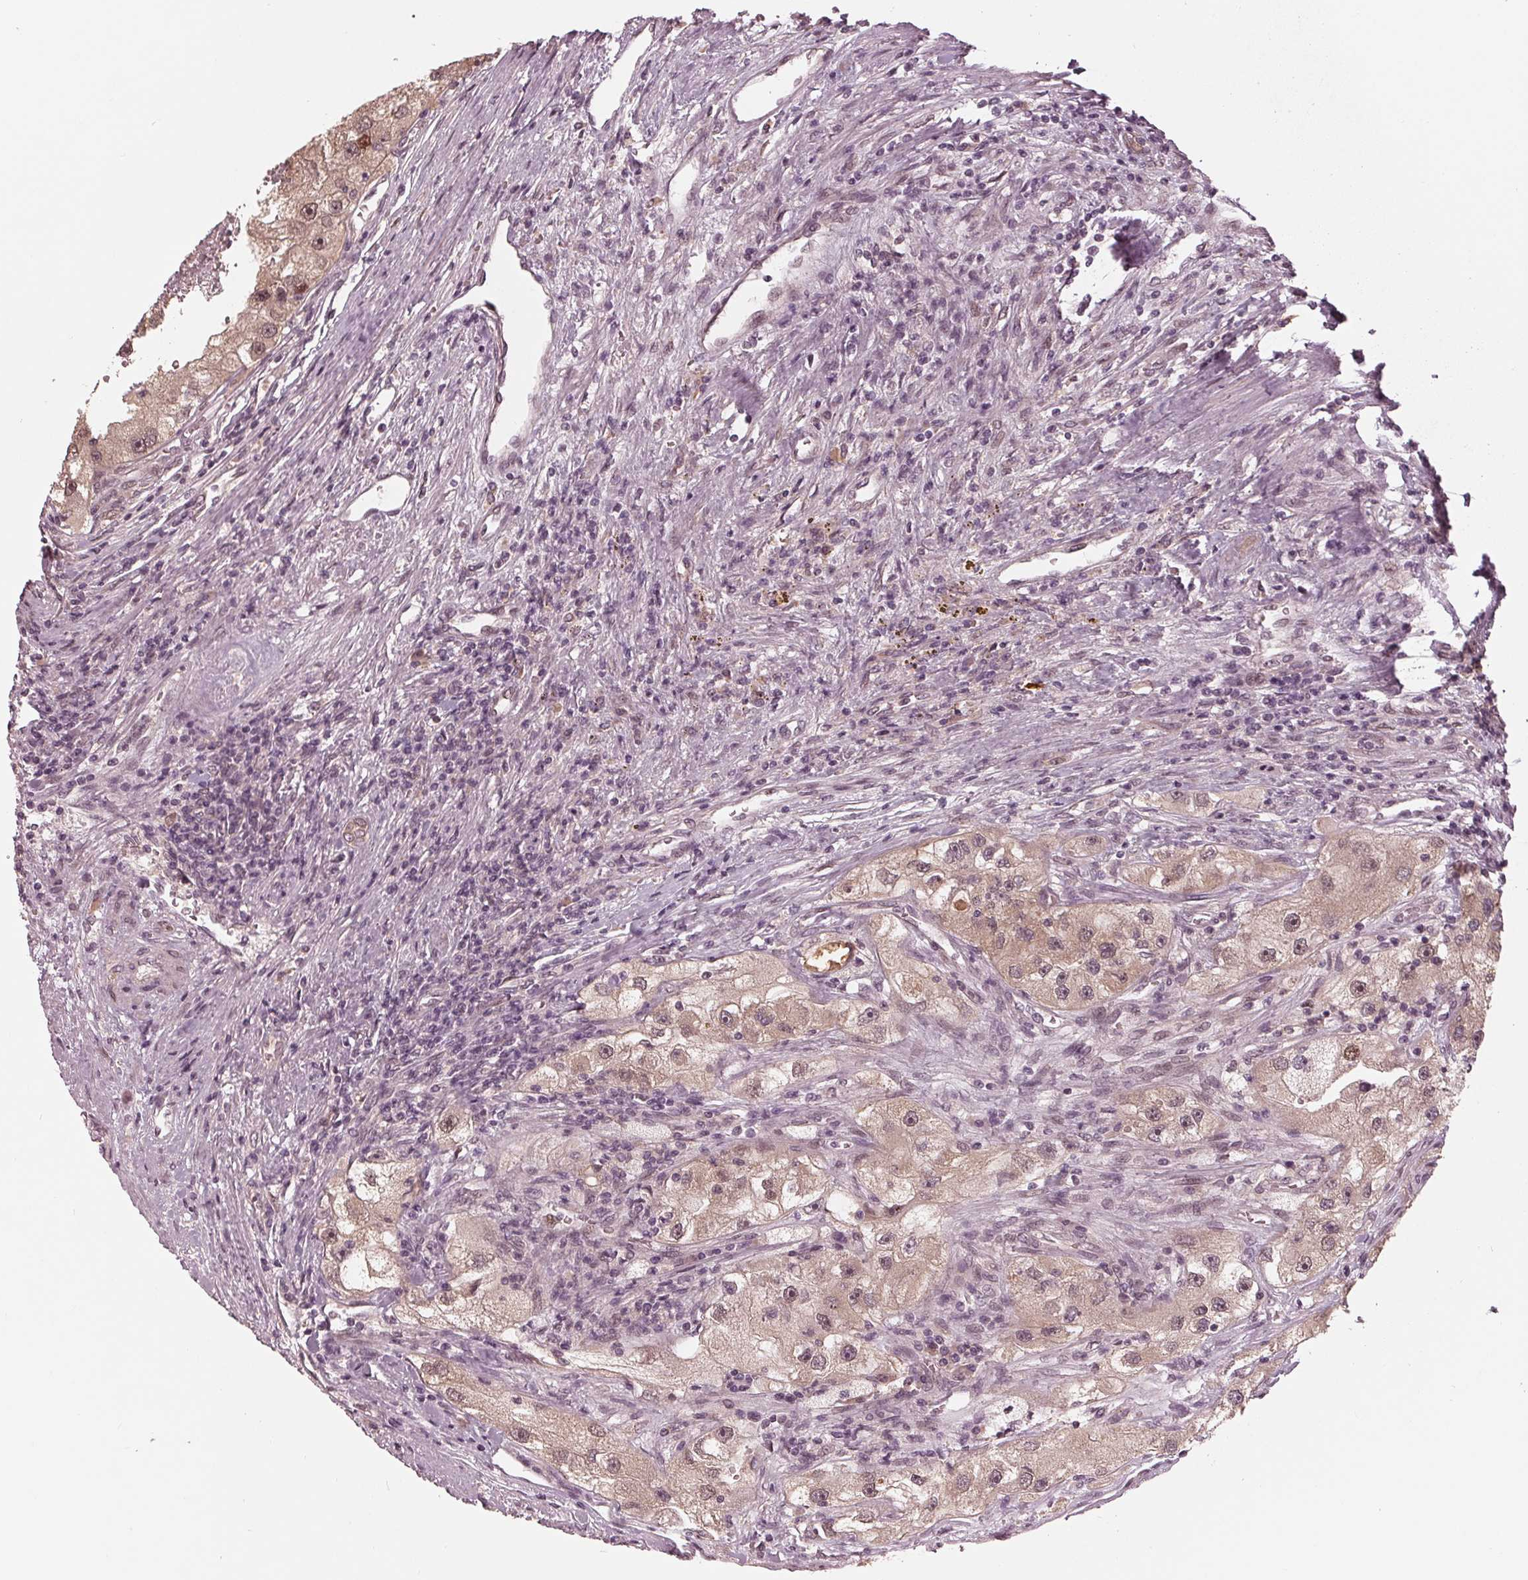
{"staining": {"intensity": "weak", "quantity": ">75%", "location": "cytoplasmic/membranous,nuclear"}, "tissue": "renal cancer", "cell_type": "Tumor cells", "image_type": "cancer", "snomed": [{"axis": "morphology", "description": "Adenocarcinoma, NOS"}, {"axis": "topography", "description": "Kidney"}], "caption": "Protein expression by immunohistochemistry (IHC) demonstrates weak cytoplasmic/membranous and nuclear staining in about >75% of tumor cells in adenocarcinoma (renal). Using DAB (brown) and hematoxylin (blue) stains, captured at high magnification using brightfield microscopy.", "gene": "ZNF471", "patient": {"sex": "male", "age": 63}}